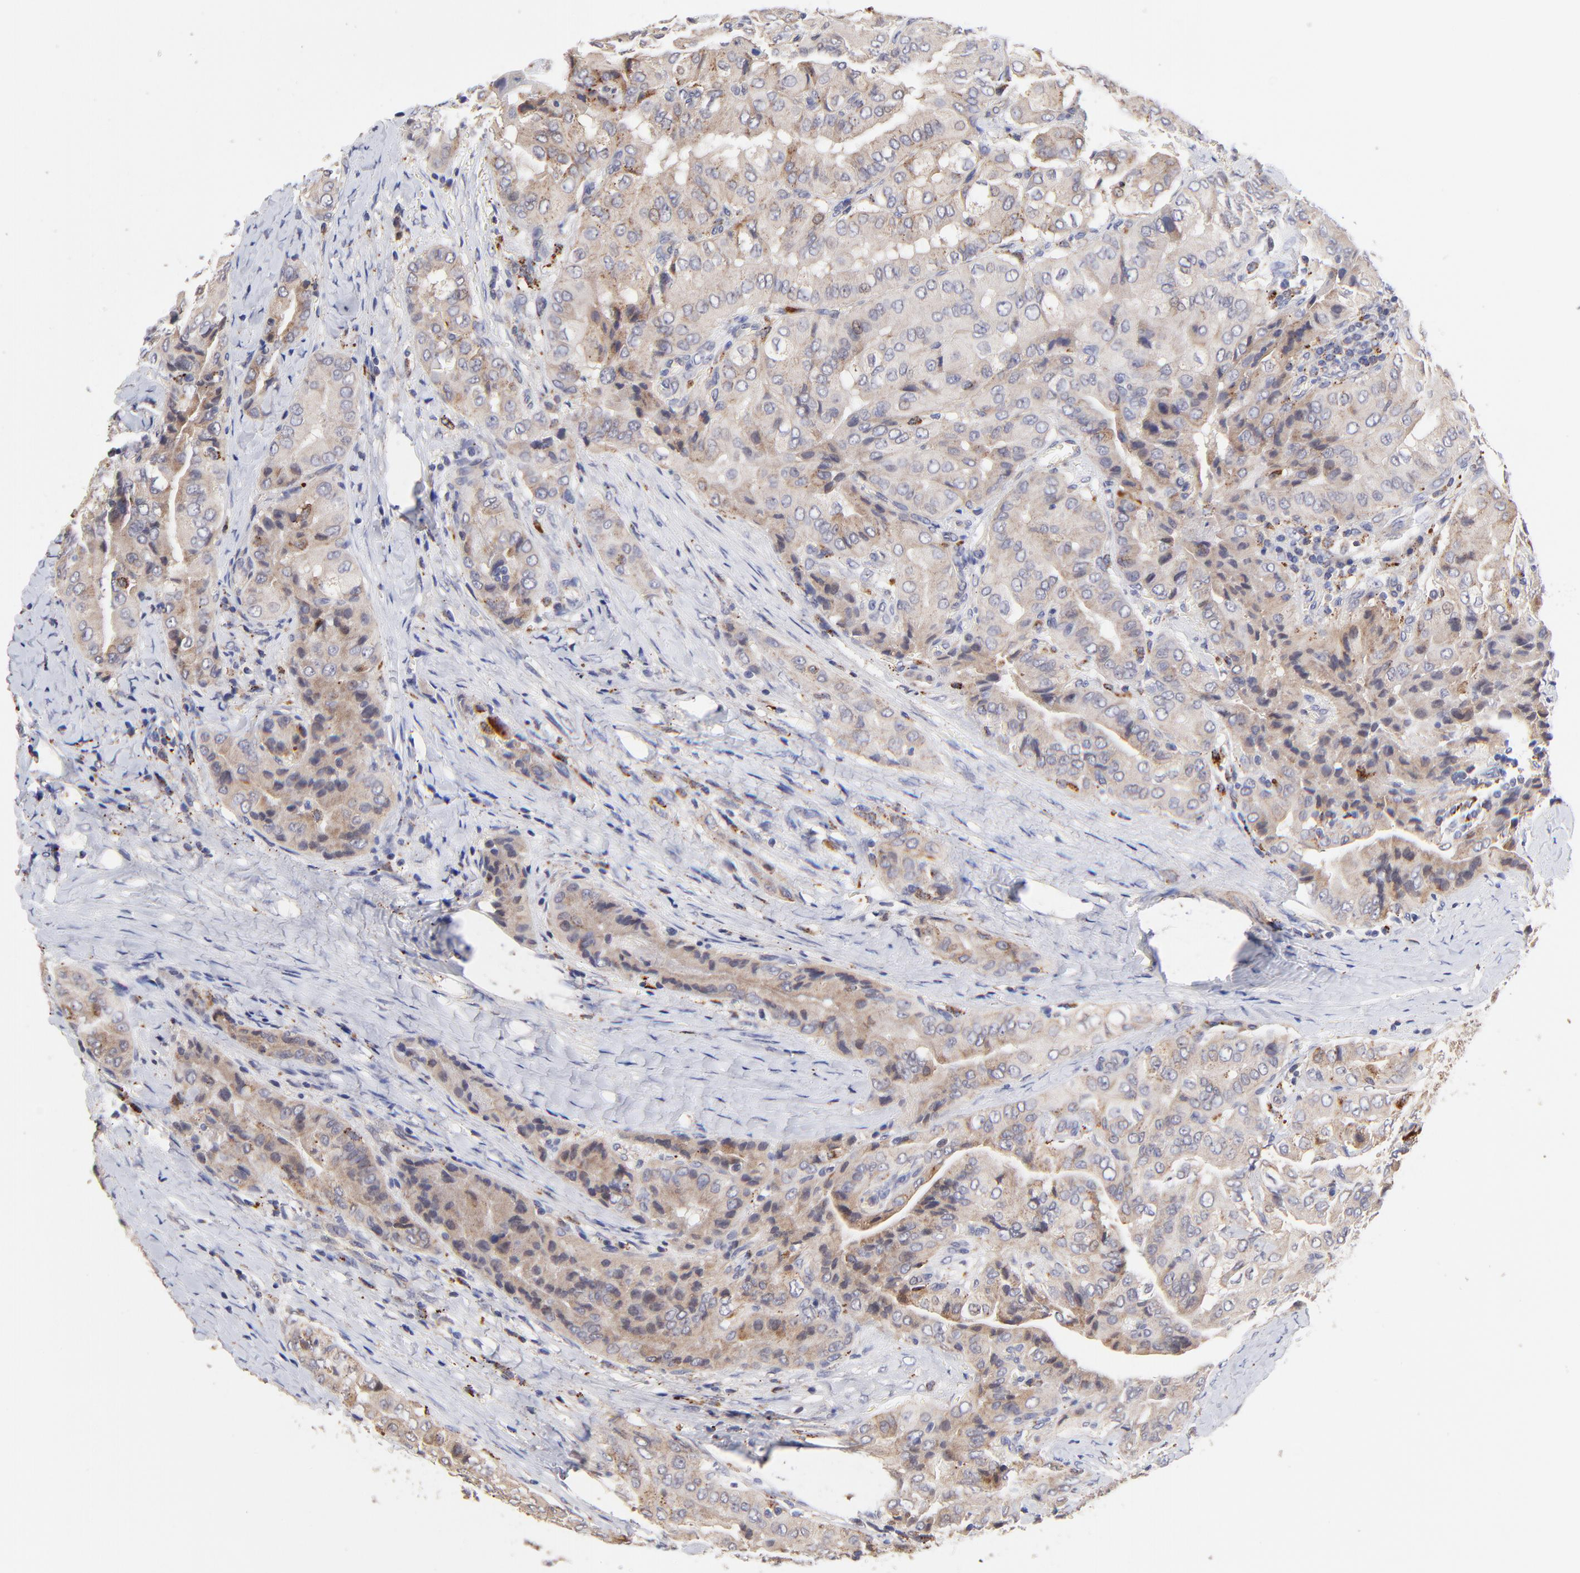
{"staining": {"intensity": "weak", "quantity": "25%-75%", "location": "cytoplasmic/membranous"}, "tissue": "thyroid cancer", "cell_type": "Tumor cells", "image_type": "cancer", "snomed": [{"axis": "morphology", "description": "Papillary adenocarcinoma, NOS"}, {"axis": "topography", "description": "Thyroid gland"}], "caption": "Papillary adenocarcinoma (thyroid) was stained to show a protein in brown. There is low levels of weak cytoplasmic/membranous positivity in about 25%-75% of tumor cells.", "gene": "PDE4B", "patient": {"sex": "female", "age": 71}}